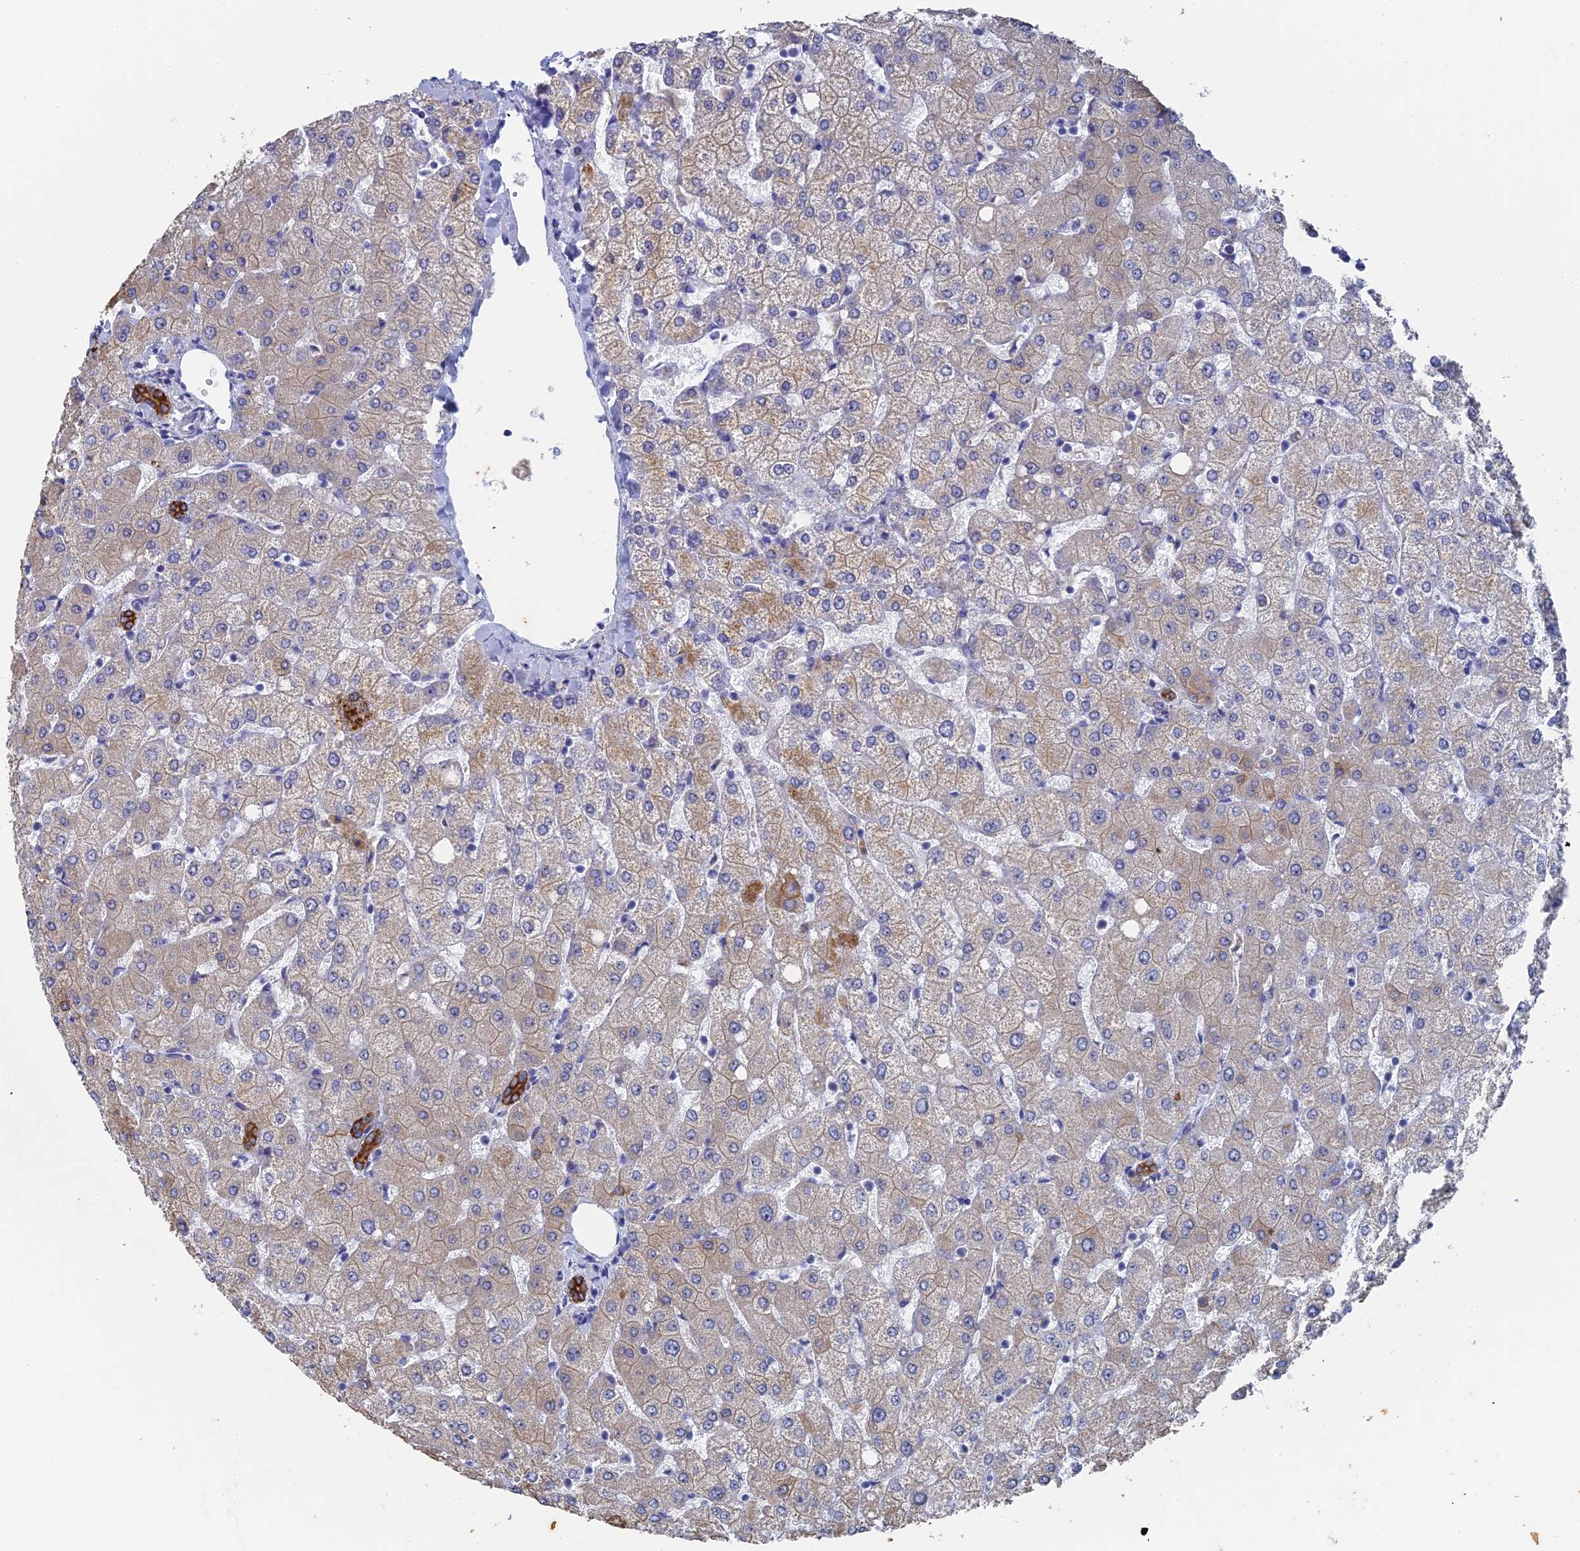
{"staining": {"intensity": "strong", "quantity": ">75%", "location": "cytoplasmic/membranous"}, "tissue": "liver", "cell_type": "Cholangiocytes", "image_type": "normal", "snomed": [{"axis": "morphology", "description": "Normal tissue, NOS"}, {"axis": "topography", "description": "Liver"}], "caption": "A high-resolution photomicrograph shows immunohistochemistry (IHC) staining of unremarkable liver, which demonstrates strong cytoplasmic/membranous staining in approximately >75% of cholangiocytes.", "gene": "SRFBP1", "patient": {"sex": "female", "age": 54}}